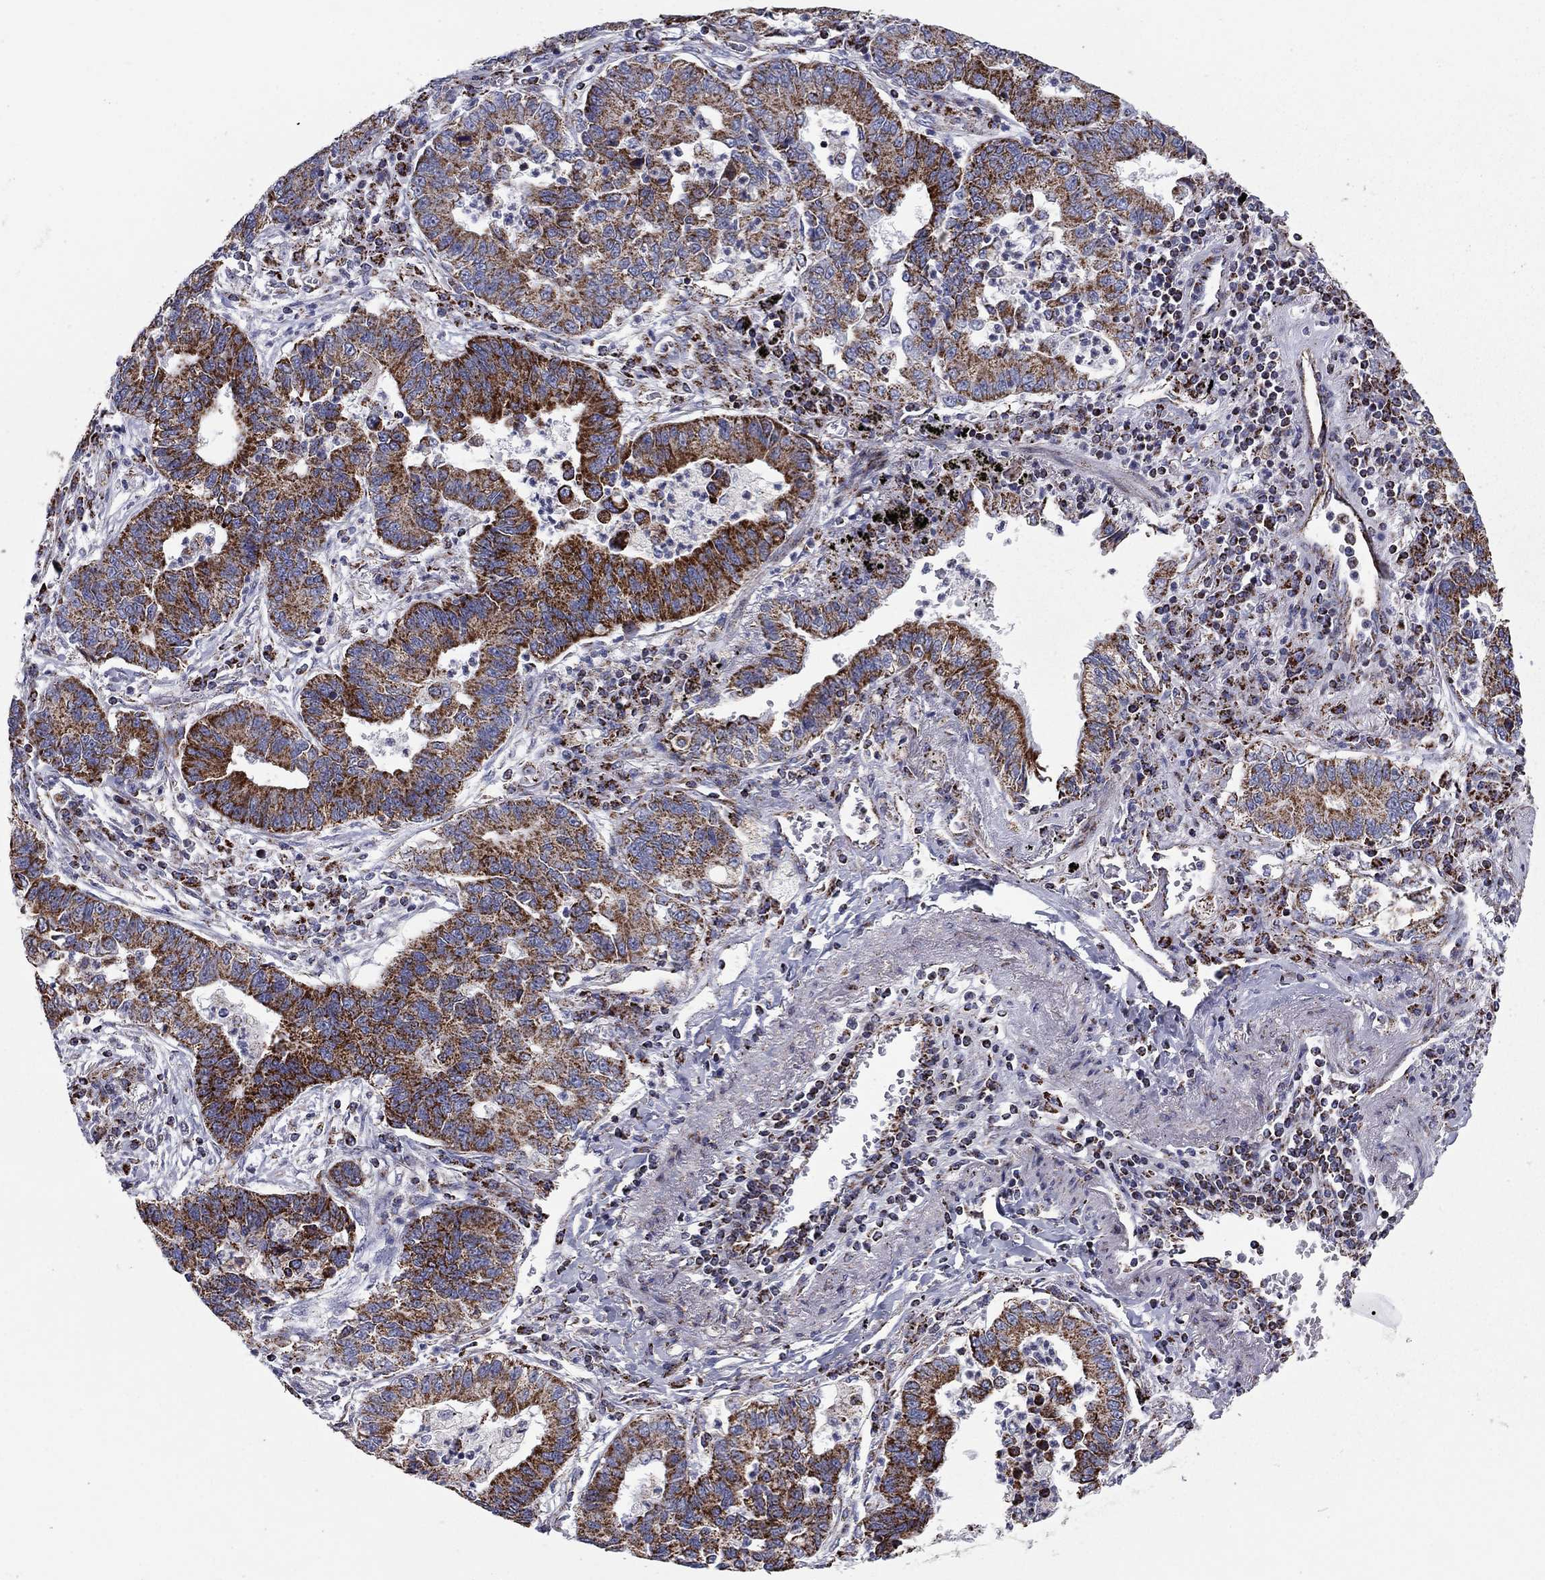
{"staining": {"intensity": "strong", "quantity": "25%-75%", "location": "cytoplasmic/membranous"}, "tissue": "lung cancer", "cell_type": "Tumor cells", "image_type": "cancer", "snomed": [{"axis": "morphology", "description": "Adenocarcinoma, NOS"}, {"axis": "topography", "description": "Lung"}], "caption": "Immunohistochemical staining of human lung cancer displays high levels of strong cytoplasmic/membranous positivity in approximately 25%-75% of tumor cells.", "gene": "NDUFV1", "patient": {"sex": "female", "age": 57}}